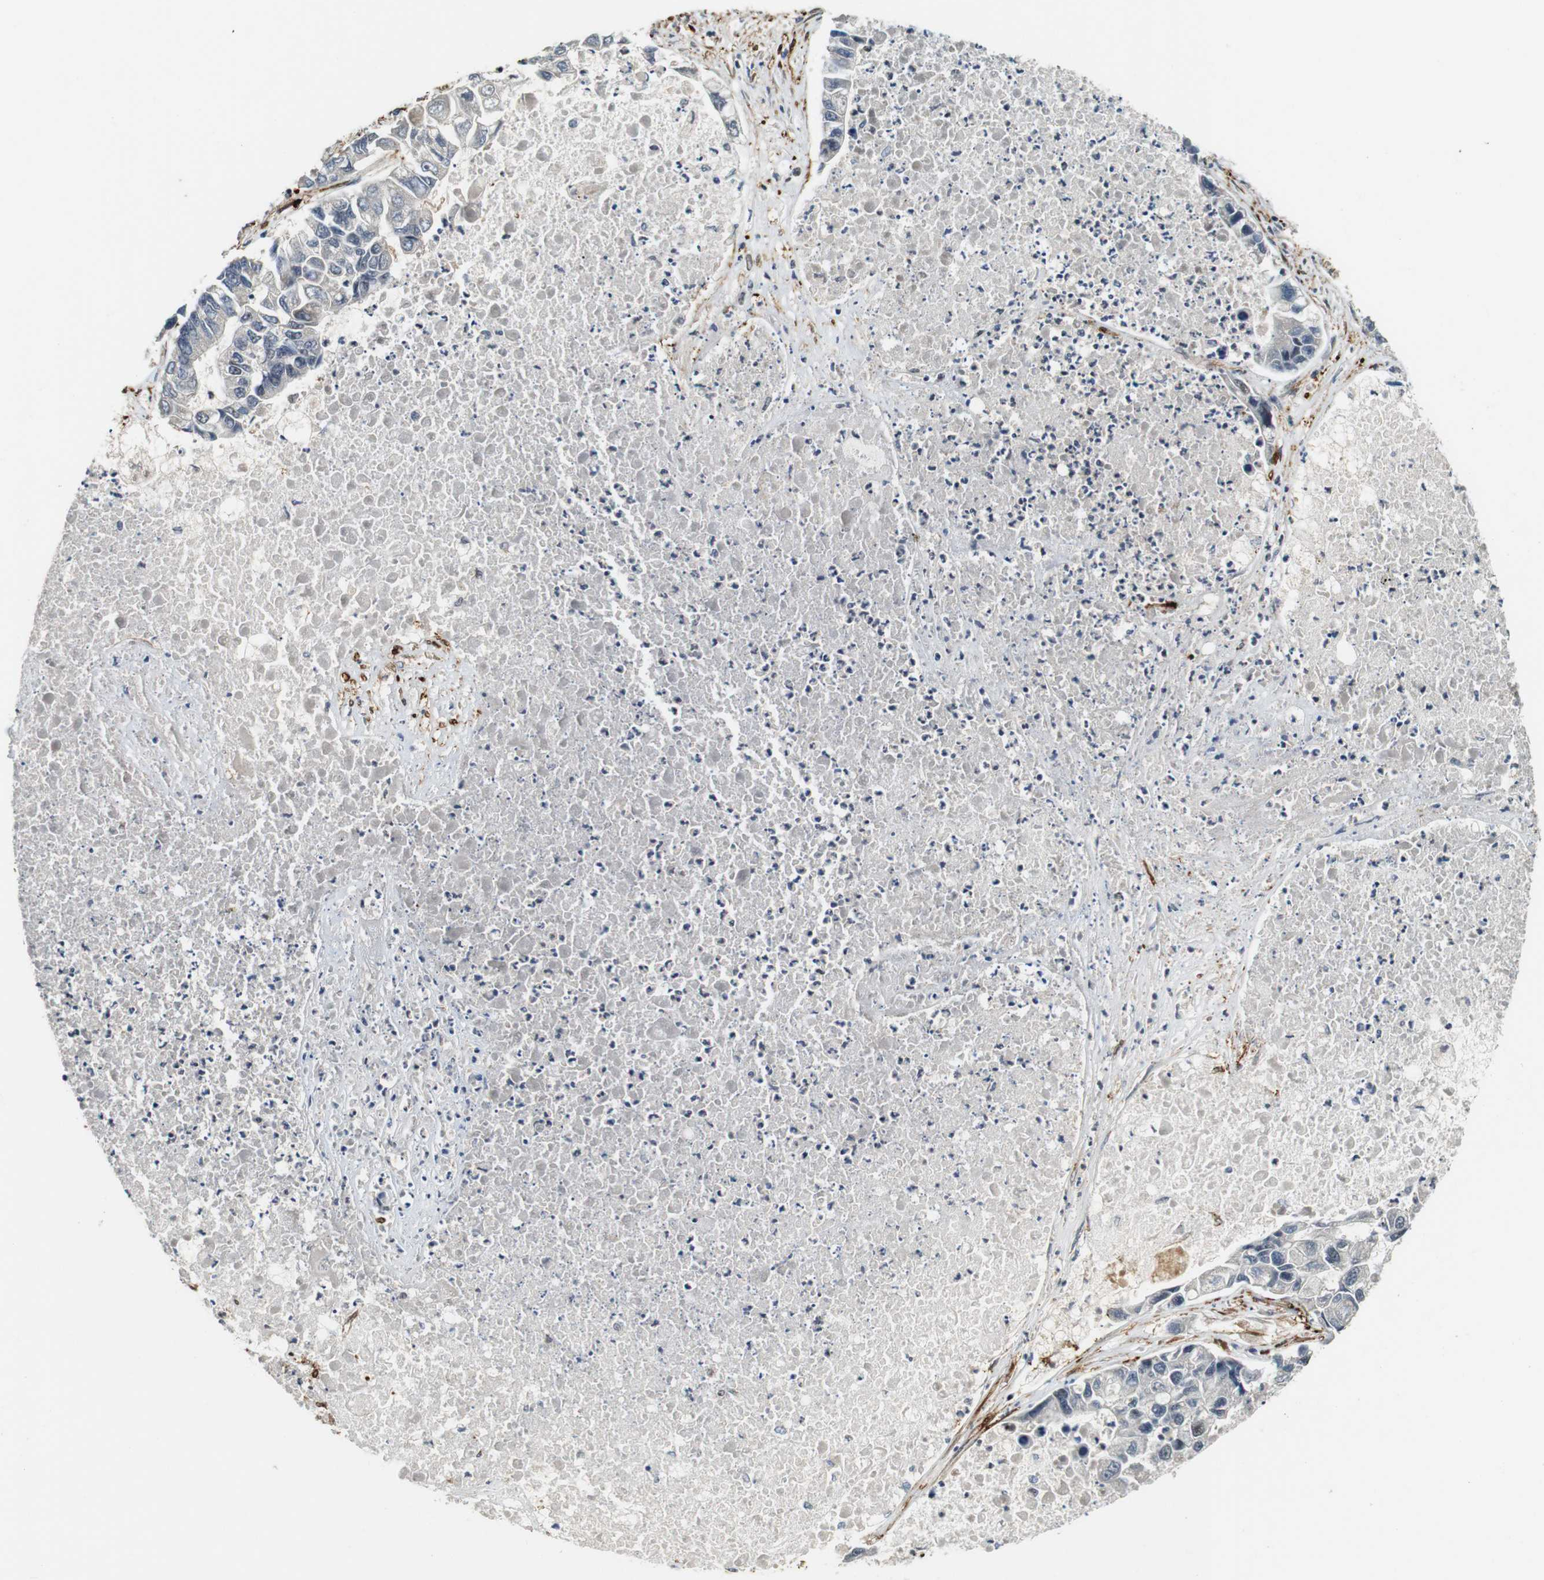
{"staining": {"intensity": "negative", "quantity": "none", "location": "none"}, "tissue": "lung cancer", "cell_type": "Tumor cells", "image_type": "cancer", "snomed": [{"axis": "morphology", "description": "Adenocarcinoma, NOS"}, {"axis": "topography", "description": "Lung"}], "caption": "Protein analysis of lung adenocarcinoma reveals no significant positivity in tumor cells. The staining was performed using DAB to visualize the protein expression in brown, while the nuclei were stained in blue with hematoxylin (Magnification: 20x).", "gene": "LXN", "patient": {"sex": "female", "age": 51}}